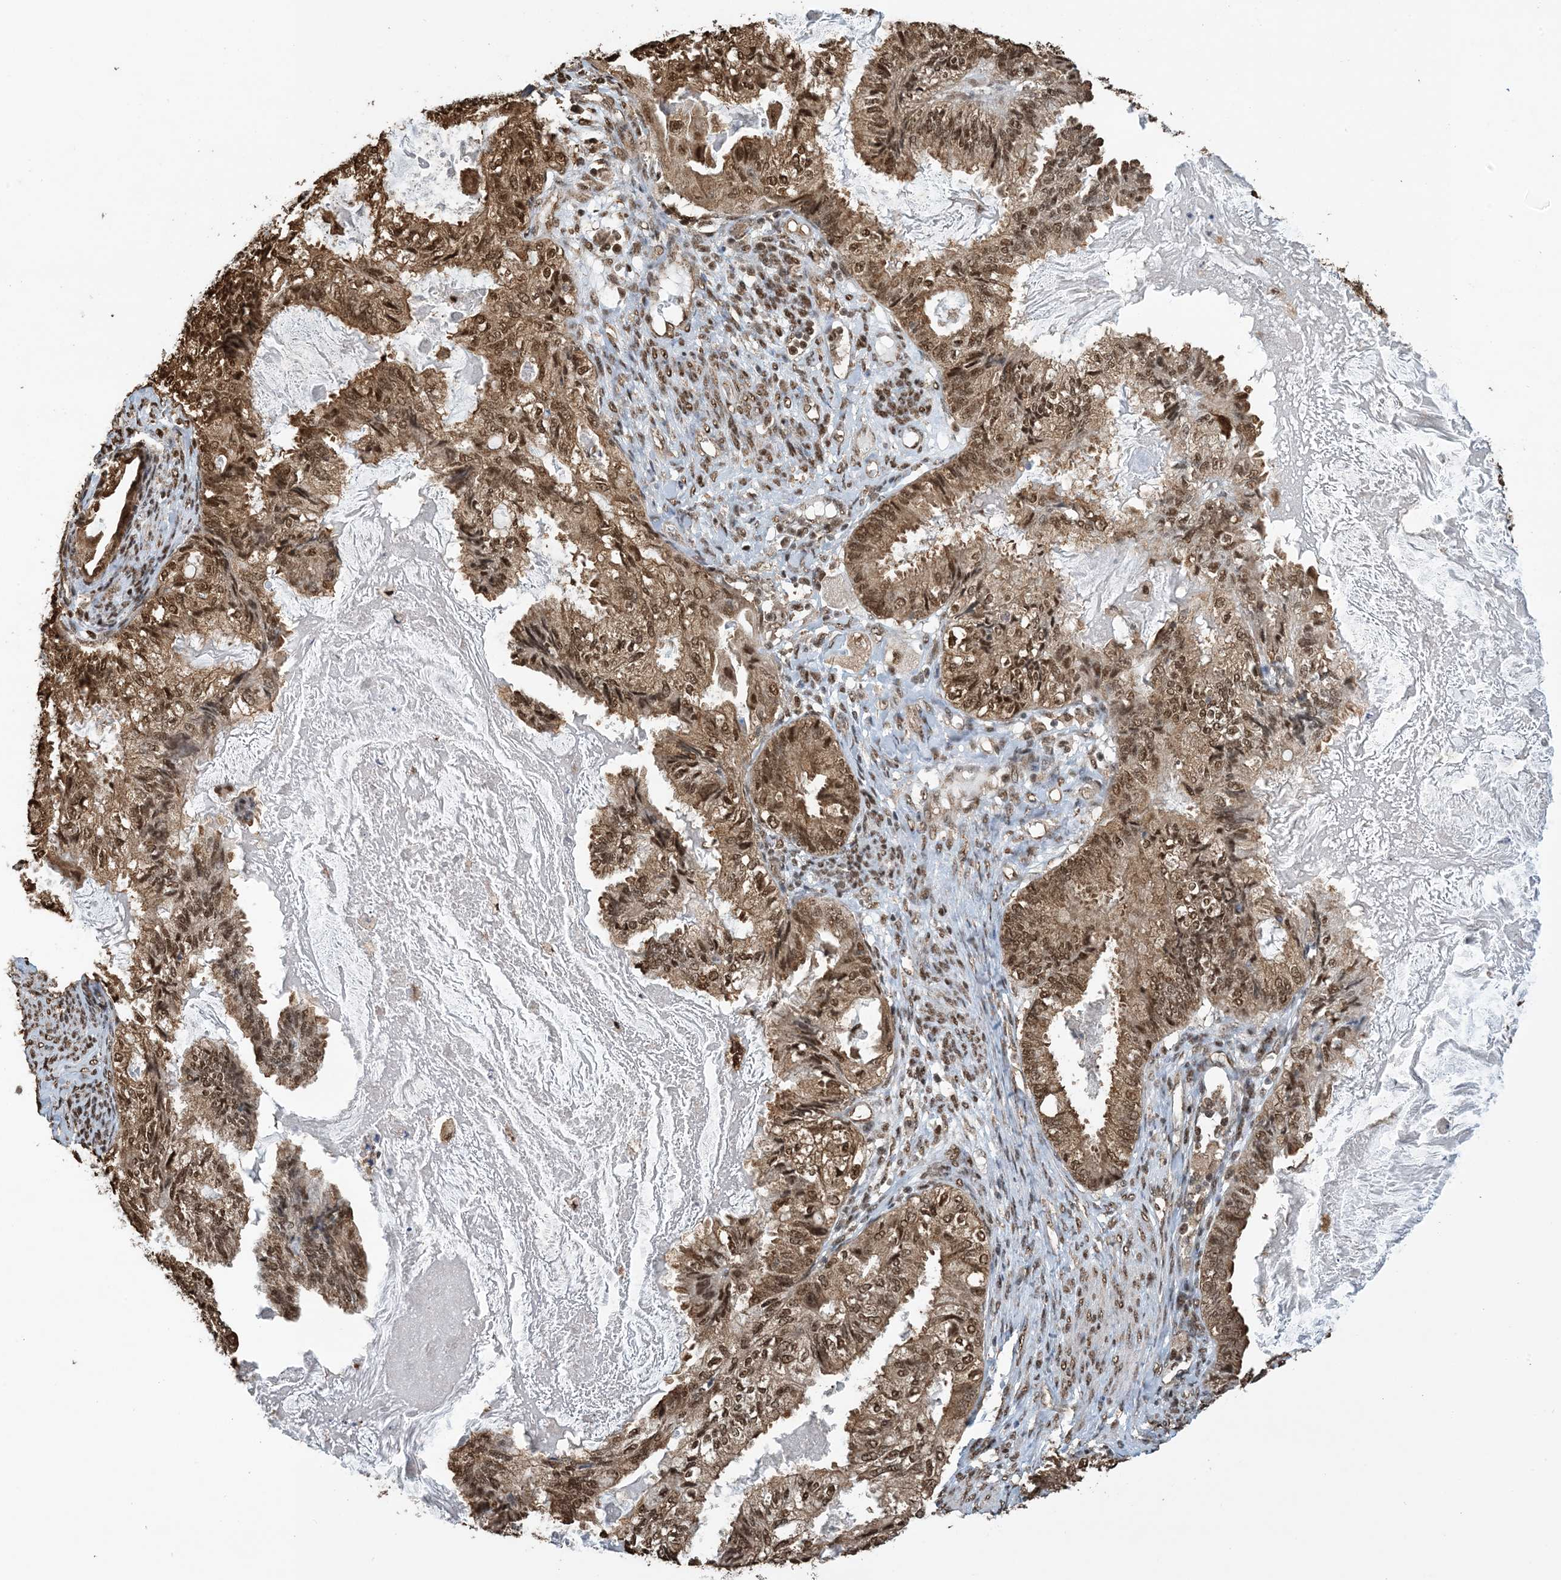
{"staining": {"intensity": "moderate", "quantity": ">75%", "location": "cytoplasmic/membranous,nuclear"}, "tissue": "cervical cancer", "cell_type": "Tumor cells", "image_type": "cancer", "snomed": [{"axis": "morphology", "description": "Normal tissue, NOS"}, {"axis": "morphology", "description": "Adenocarcinoma, NOS"}, {"axis": "topography", "description": "Cervix"}, {"axis": "topography", "description": "Endometrium"}], "caption": "The immunohistochemical stain labels moderate cytoplasmic/membranous and nuclear staining in tumor cells of cervical cancer (adenocarcinoma) tissue.", "gene": "HSPA1A", "patient": {"sex": "female", "age": 86}}